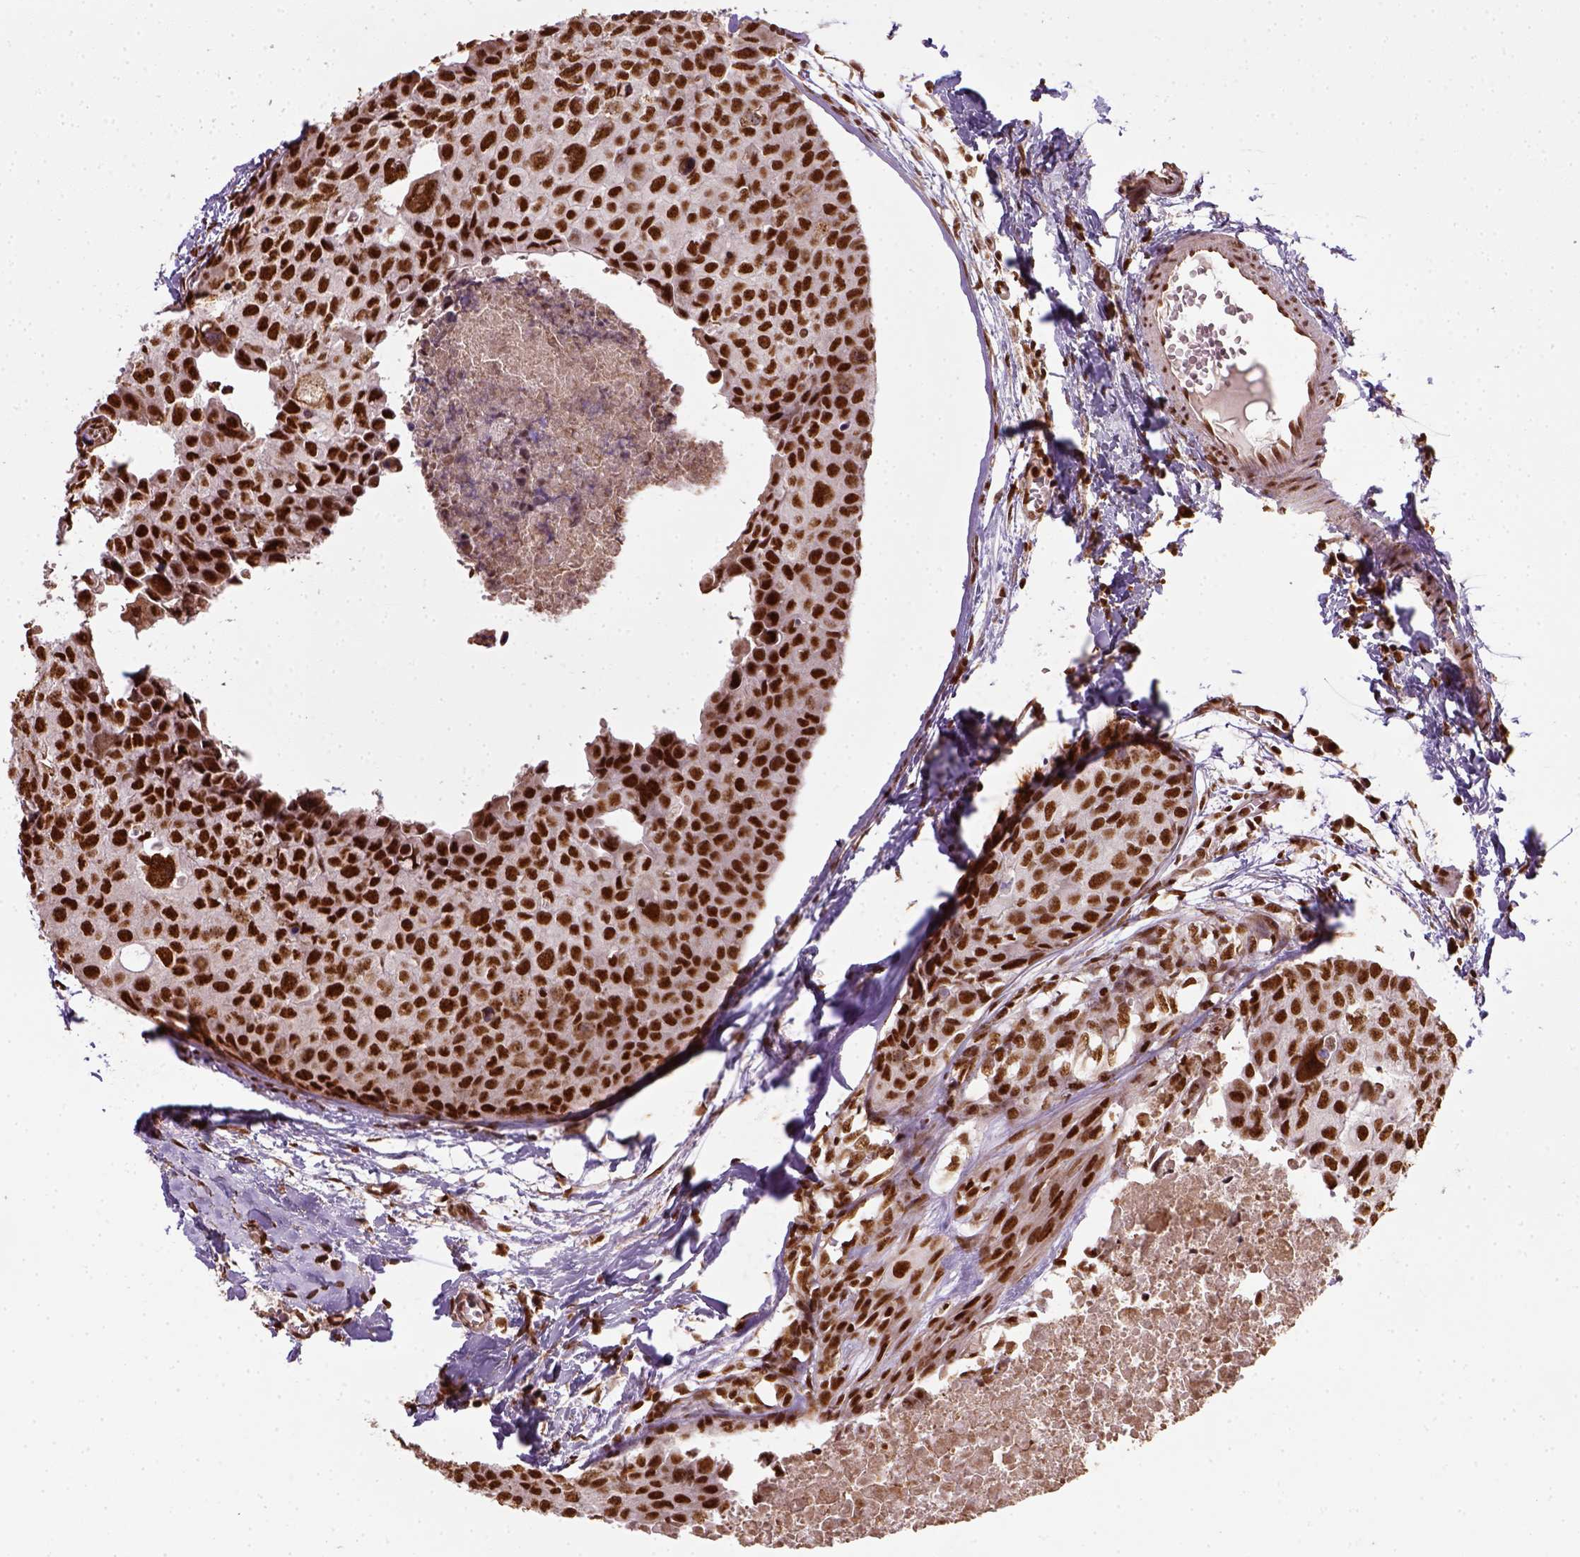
{"staining": {"intensity": "strong", "quantity": ">75%", "location": "nuclear"}, "tissue": "breast cancer", "cell_type": "Tumor cells", "image_type": "cancer", "snomed": [{"axis": "morphology", "description": "Duct carcinoma"}, {"axis": "topography", "description": "Breast"}], "caption": "Protein staining reveals strong nuclear expression in about >75% of tumor cells in breast cancer (infiltrating ductal carcinoma).", "gene": "CCAR1", "patient": {"sex": "female", "age": 38}}